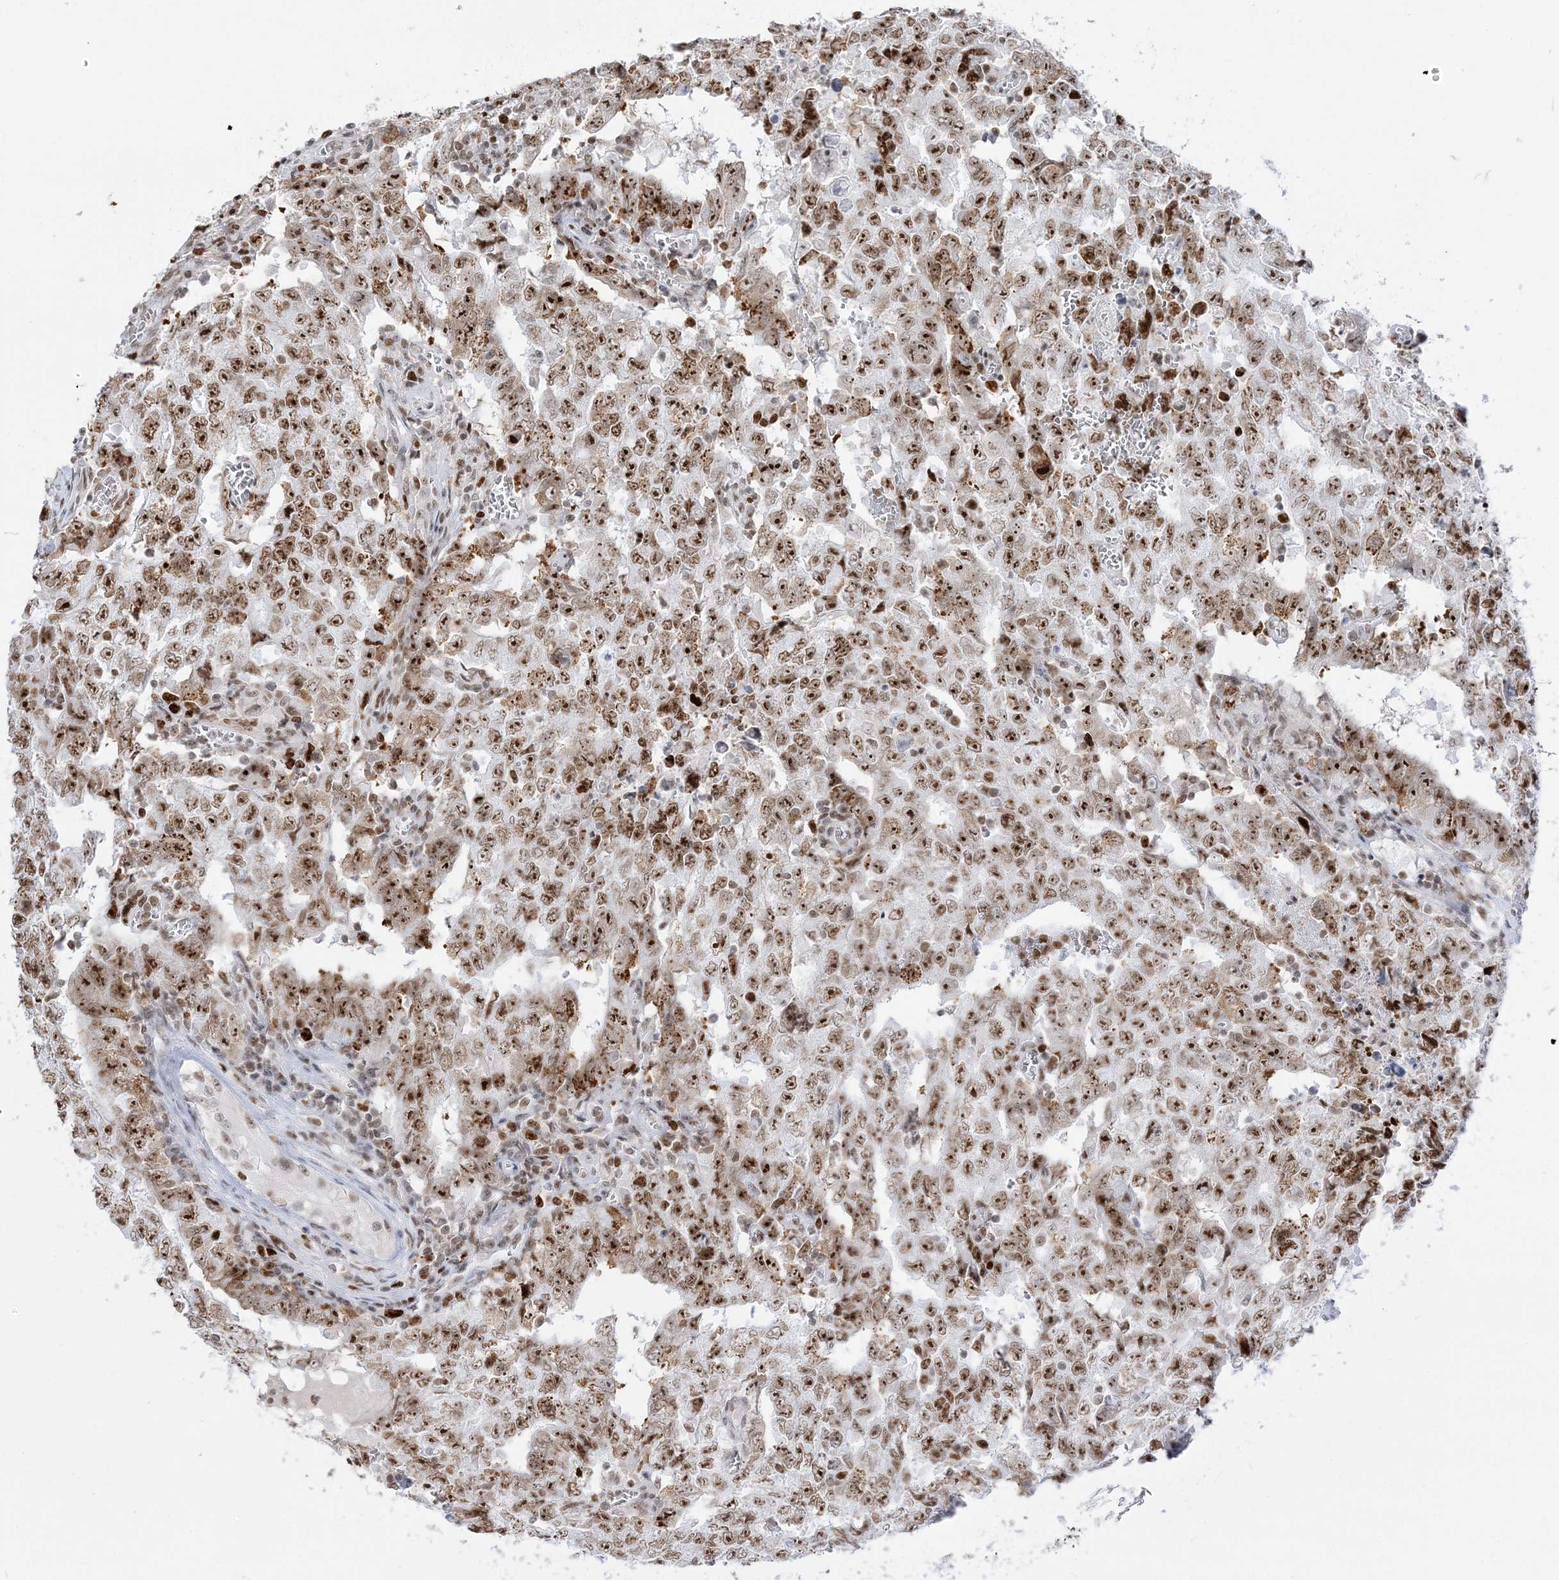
{"staining": {"intensity": "strong", "quantity": ">75%", "location": "nuclear"}, "tissue": "testis cancer", "cell_type": "Tumor cells", "image_type": "cancer", "snomed": [{"axis": "morphology", "description": "Carcinoma, Embryonal, NOS"}, {"axis": "topography", "description": "Testis"}], "caption": "Immunohistochemistry image of embryonal carcinoma (testis) stained for a protein (brown), which displays high levels of strong nuclear expression in about >75% of tumor cells.", "gene": "DDX21", "patient": {"sex": "male", "age": 26}}